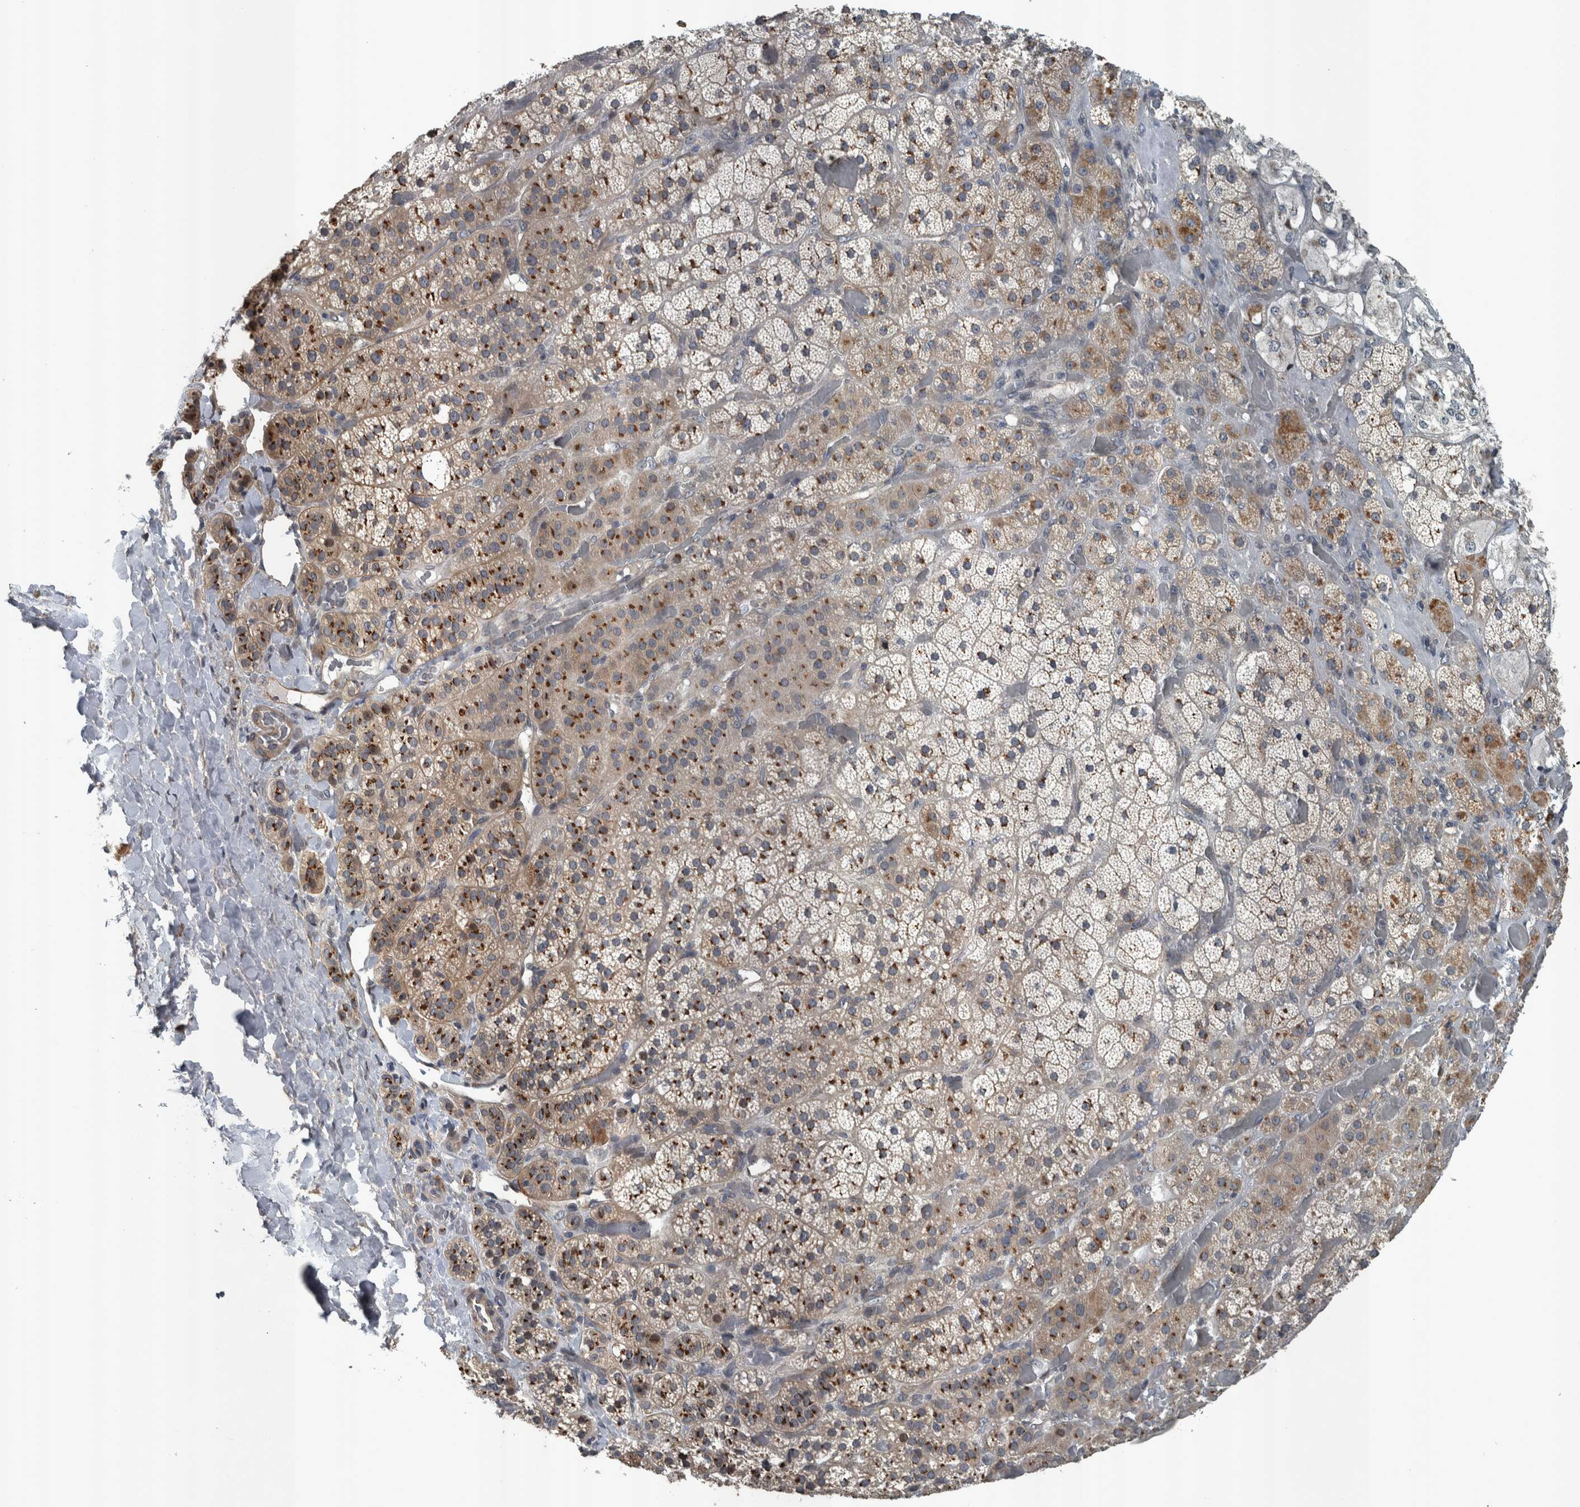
{"staining": {"intensity": "strong", "quantity": "25%-75%", "location": "cytoplasmic/membranous"}, "tissue": "adrenal gland", "cell_type": "Glandular cells", "image_type": "normal", "snomed": [{"axis": "morphology", "description": "Normal tissue, NOS"}, {"axis": "topography", "description": "Adrenal gland"}], "caption": "Adrenal gland stained for a protein (brown) reveals strong cytoplasmic/membranous positive expression in about 25%-75% of glandular cells.", "gene": "ZNF345", "patient": {"sex": "male", "age": 57}}